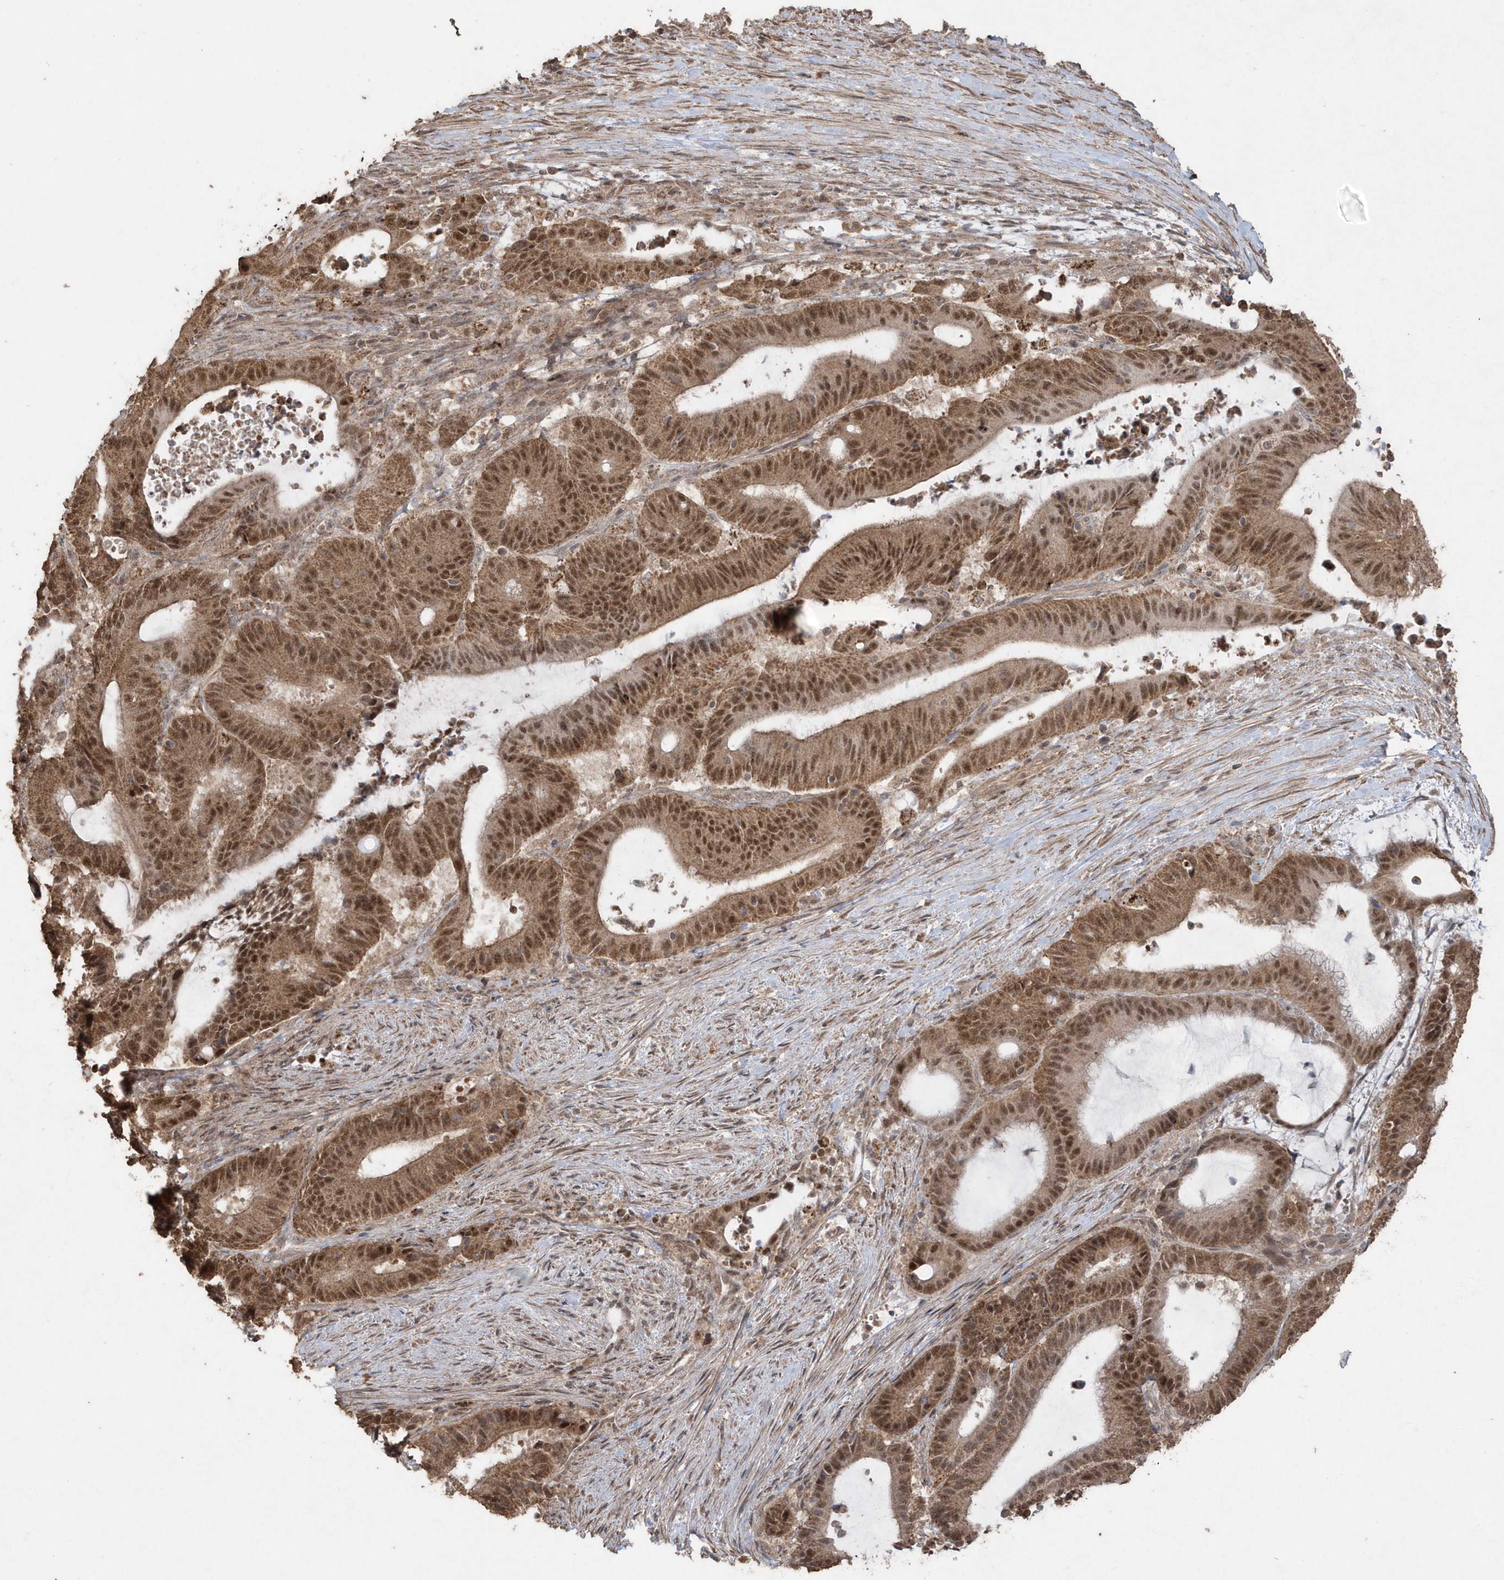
{"staining": {"intensity": "moderate", "quantity": ">75%", "location": "cytoplasmic/membranous,nuclear"}, "tissue": "liver cancer", "cell_type": "Tumor cells", "image_type": "cancer", "snomed": [{"axis": "morphology", "description": "Normal tissue, NOS"}, {"axis": "morphology", "description": "Cholangiocarcinoma"}, {"axis": "topography", "description": "Liver"}, {"axis": "topography", "description": "Peripheral nerve tissue"}], "caption": "An immunohistochemistry (IHC) micrograph of neoplastic tissue is shown. Protein staining in brown highlights moderate cytoplasmic/membranous and nuclear positivity in cholangiocarcinoma (liver) within tumor cells.", "gene": "PAXBP1", "patient": {"sex": "female", "age": 73}}